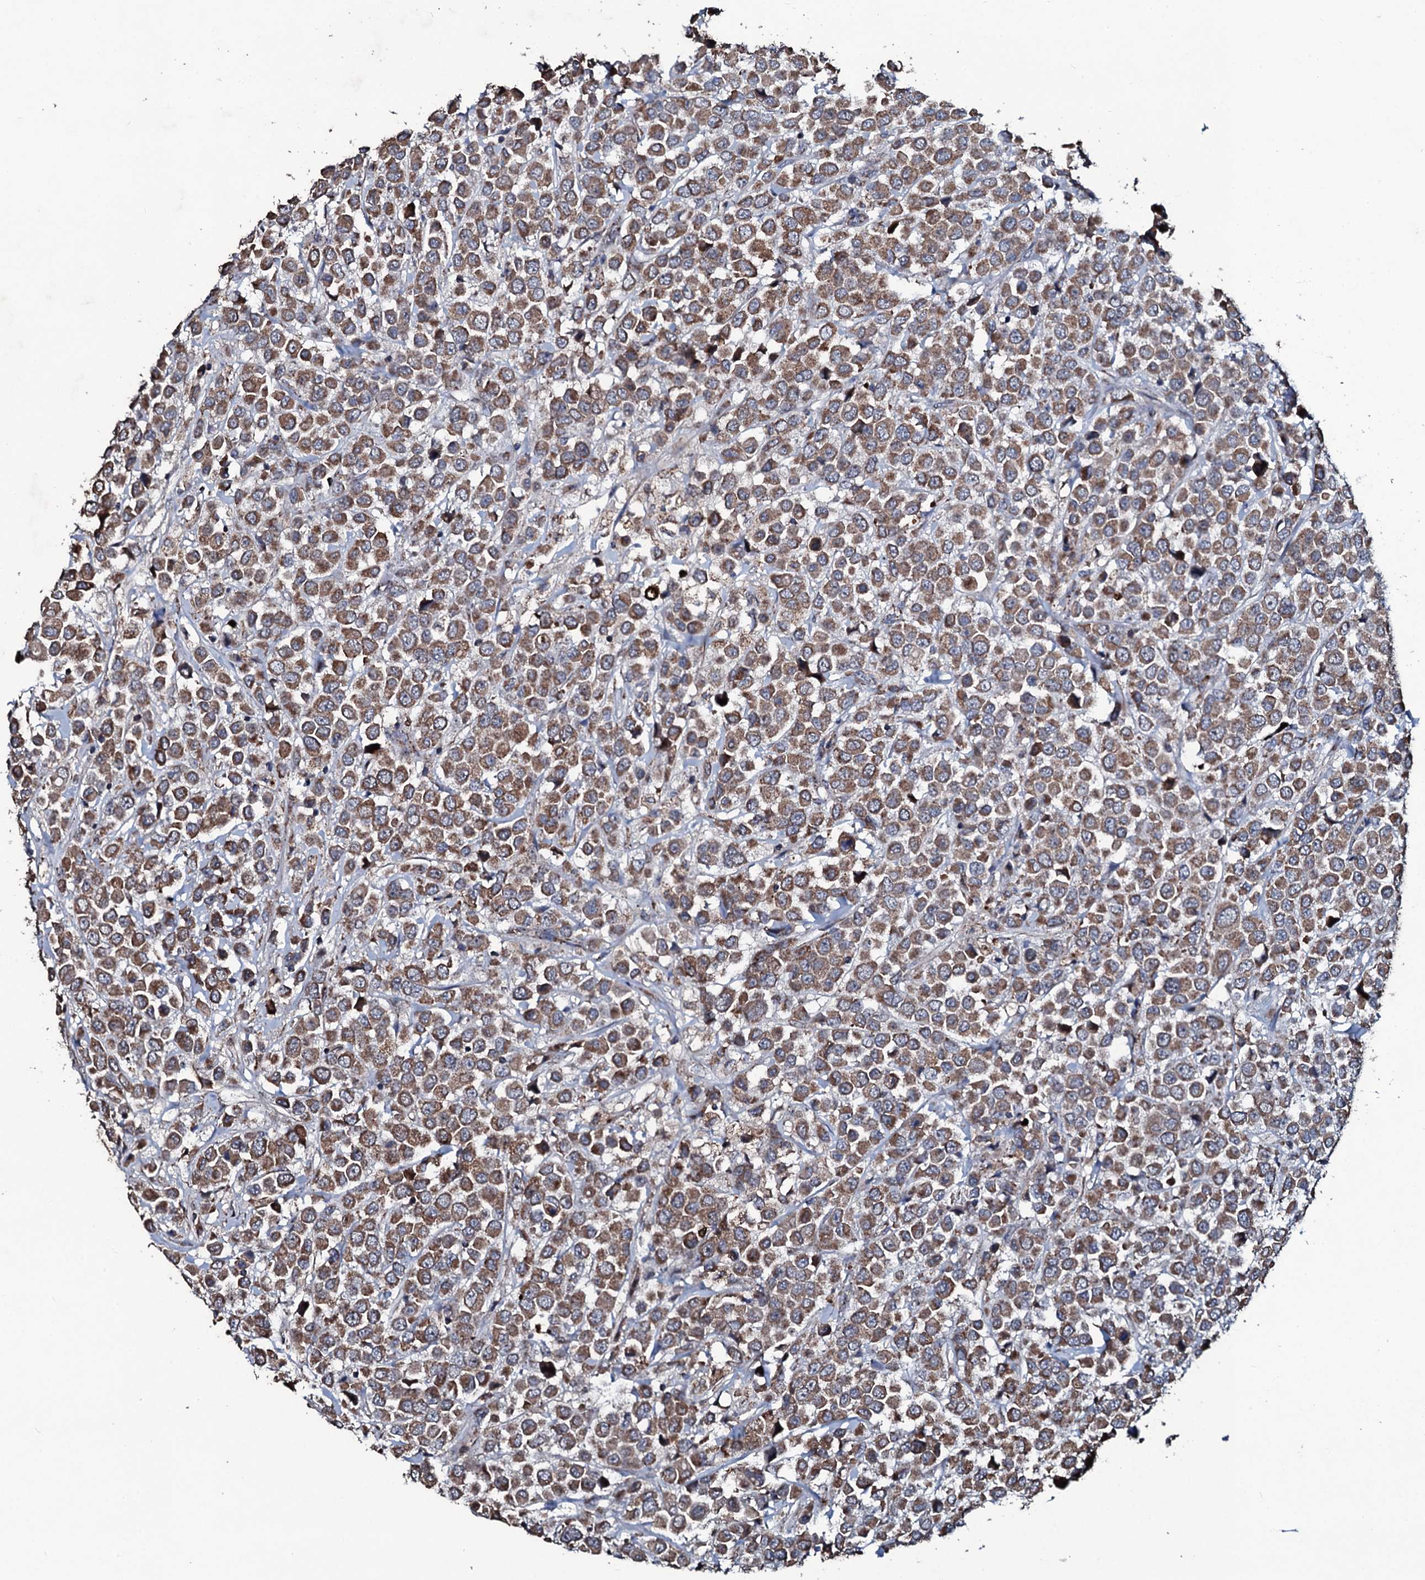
{"staining": {"intensity": "moderate", "quantity": ">75%", "location": "cytoplasmic/membranous"}, "tissue": "breast cancer", "cell_type": "Tumor cells", "image_type": "cancer", "snomed": [{"axis": "morphology", "description": "Duct carcinoma"}, {"axis": "topography", "description": "Breast"}], "caption": "Immunohistochemical staining of human invasive ductal carcinoma (breast) reveals moderate cytoplasmic/membranous protein expression in about >75% of tumor cells.", "gene": "DYNC2I2", "patient": {"sex": "female", "age": 61}}